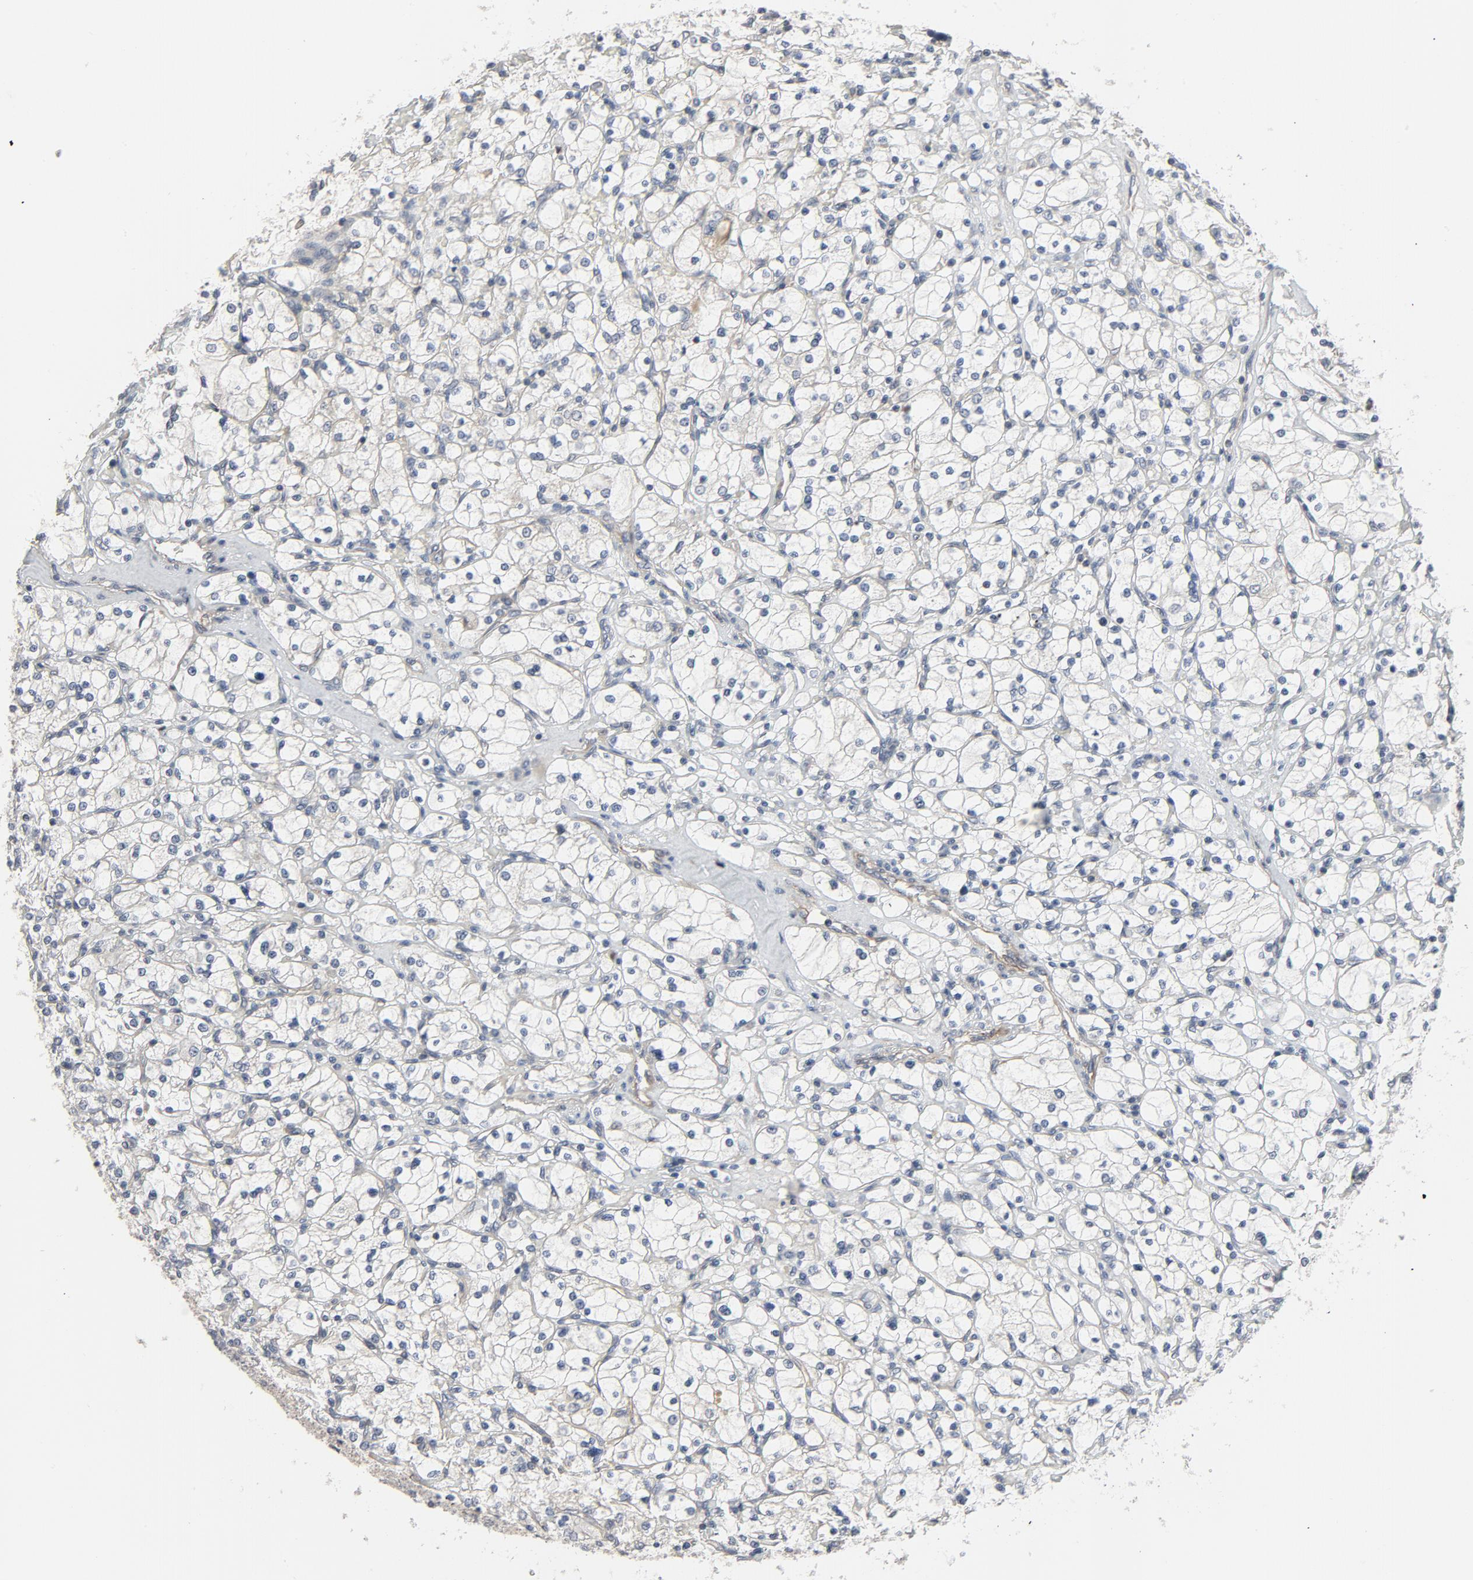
{"staining": {"intensity": "negative", "quantity": "none", "location": "none"}, "tissue": "renal cancer", "cell_type": "Tumor cells", "image_type": "cancer", "snomed": [{"axis": "morphology", "description": "Adenocarcinoma, NOS"}, {"axis": "topography", "description": "Kidney"}], "caption": "The IHC micrograph has no significant staining in tumor cells of renal cancer (adenocarcinoma) tissue.", "gene": "TRIOBP", "patient": {"sex": "female", "age": 83}}